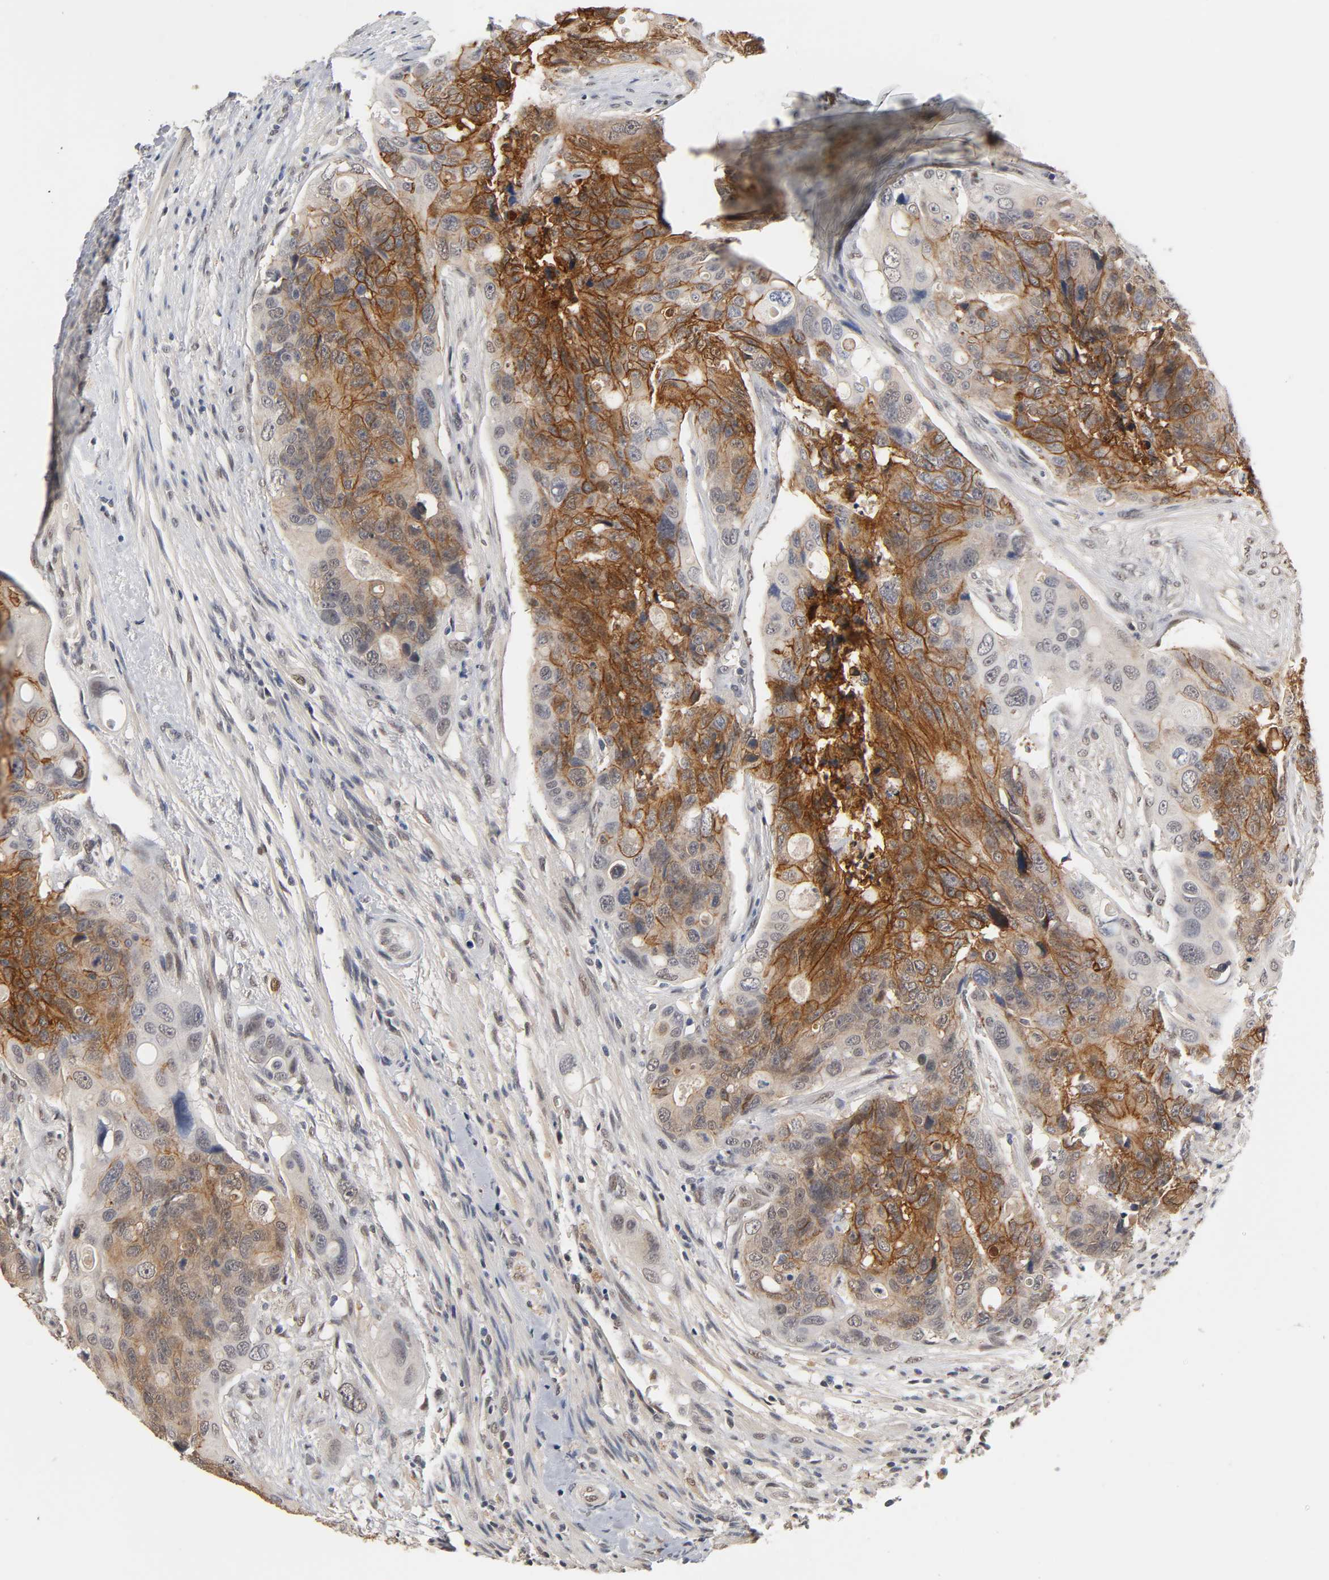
{"staining": {"intensity": "moderate", "quantity": "25%-75%", "location": "cytoplasmic/membranous"}, "tissue": "colorectal cancer", "cell_type": "Tumor cells", "image_type": "cancer", "snomed": [{"axis": "morphology", "description": "Adenocarcinoma, NOS"}, {"axis": "topography", "description": "Colon"}], "caption": "The image demonstrates immunohistochemical staining of colorectal cancer (adenocarcinoma). There is moderate cytoplasmic/membranous positivity is present in about 25%-75% of tumor cells. (DAB (3,3'-diaminobenzidine) = brown stain, brightfield microscopy at high magnification).", "gene": "HTR1E", "patient": {"sex": "female", "age": 57}}